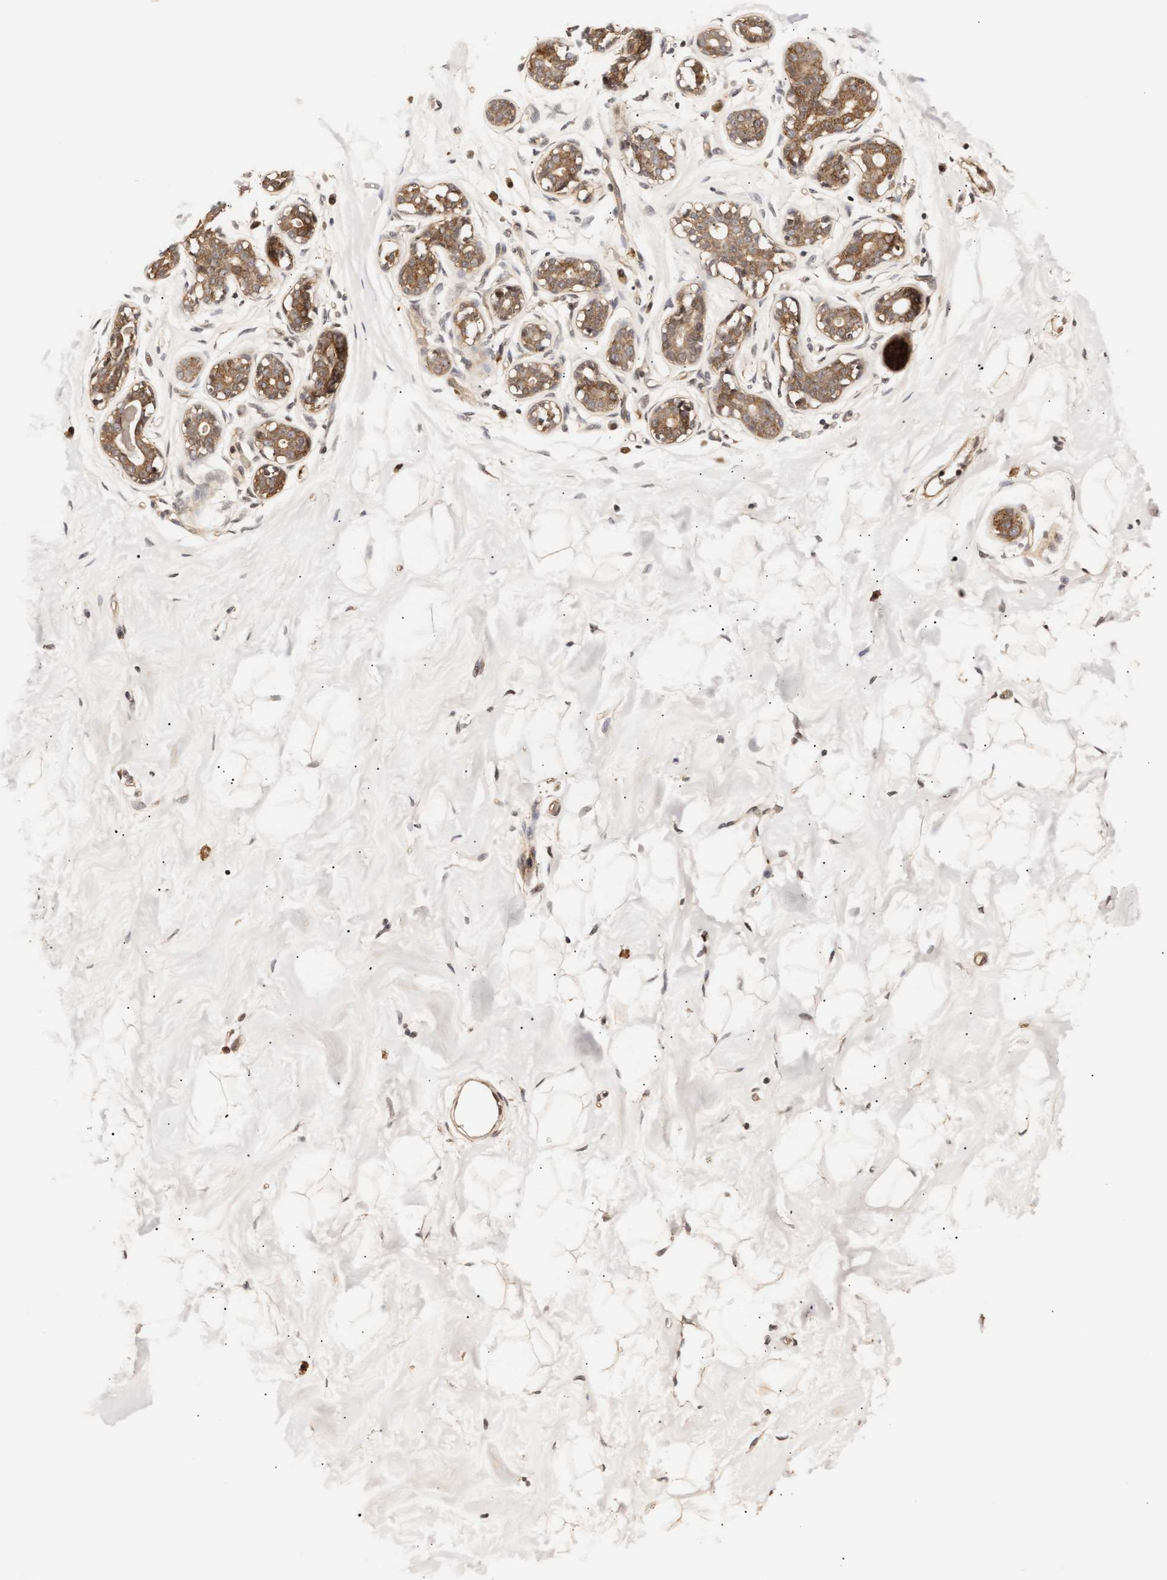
{"staining": {"intensity": "weak", "quantity": ">75%", "location": "cytoplasmic/membranous,nuclear"}, "tissue": "breast", "cell_type": "Adipocytes", "image_type": "normal", "snomed": [{"axis": "morphology", "description": "Normal tissue, NOS"}, {"axis": "topography", "description": "Breast"}], "caption": "This photomicrograph exhibits immunohistochemistry (IHC) staining of benign human breast, with low weak cytoplasmic/membranous,nuclear staining in approximately >75% of adipocytes.", "gene": "IMPDH2", "patient": {"sex": "female", "age": 23}}